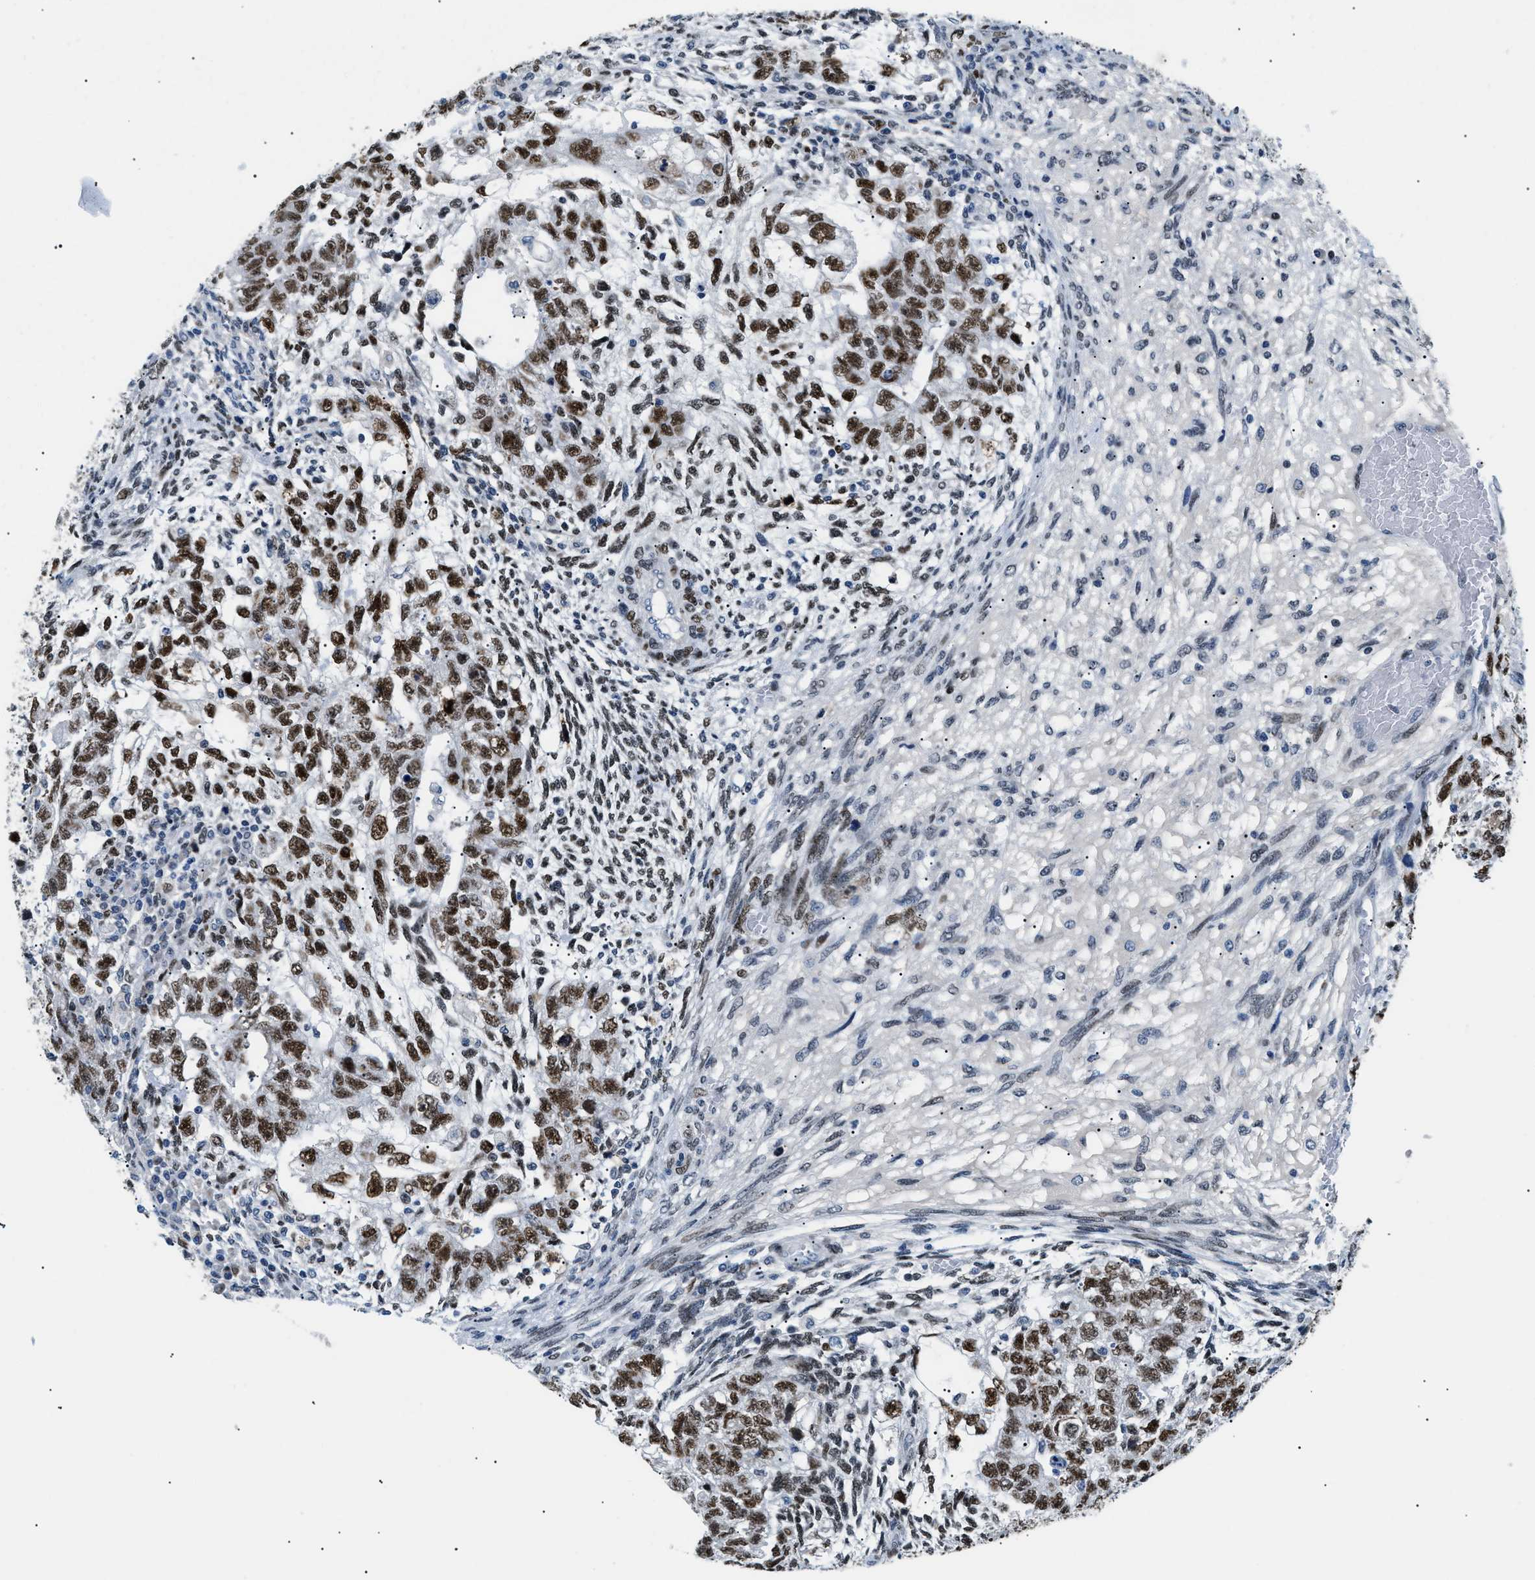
{"staining": {"intensity": "strong", "quantity": ">75%", "location": "nuclear"}, "tissue": "testis cancer", "cell_type": "Tumor cells", "image_type": "cancer", "snomed": [{"axis": "morphology", "description": "Normal tissue, NOS"}, {"axis": "morphology", "description": "Carcinoma, Embryonal, NOS"}, {"axis": "topography", "description": "Testis"}], "caption": "Testis cancer stained for a protein demonstrates strong nuclear positivity in tumor cells. Nuclei are stained in blue.", "gene": "SMARCC1", "patient": {"sex": "male", "age": 36}}